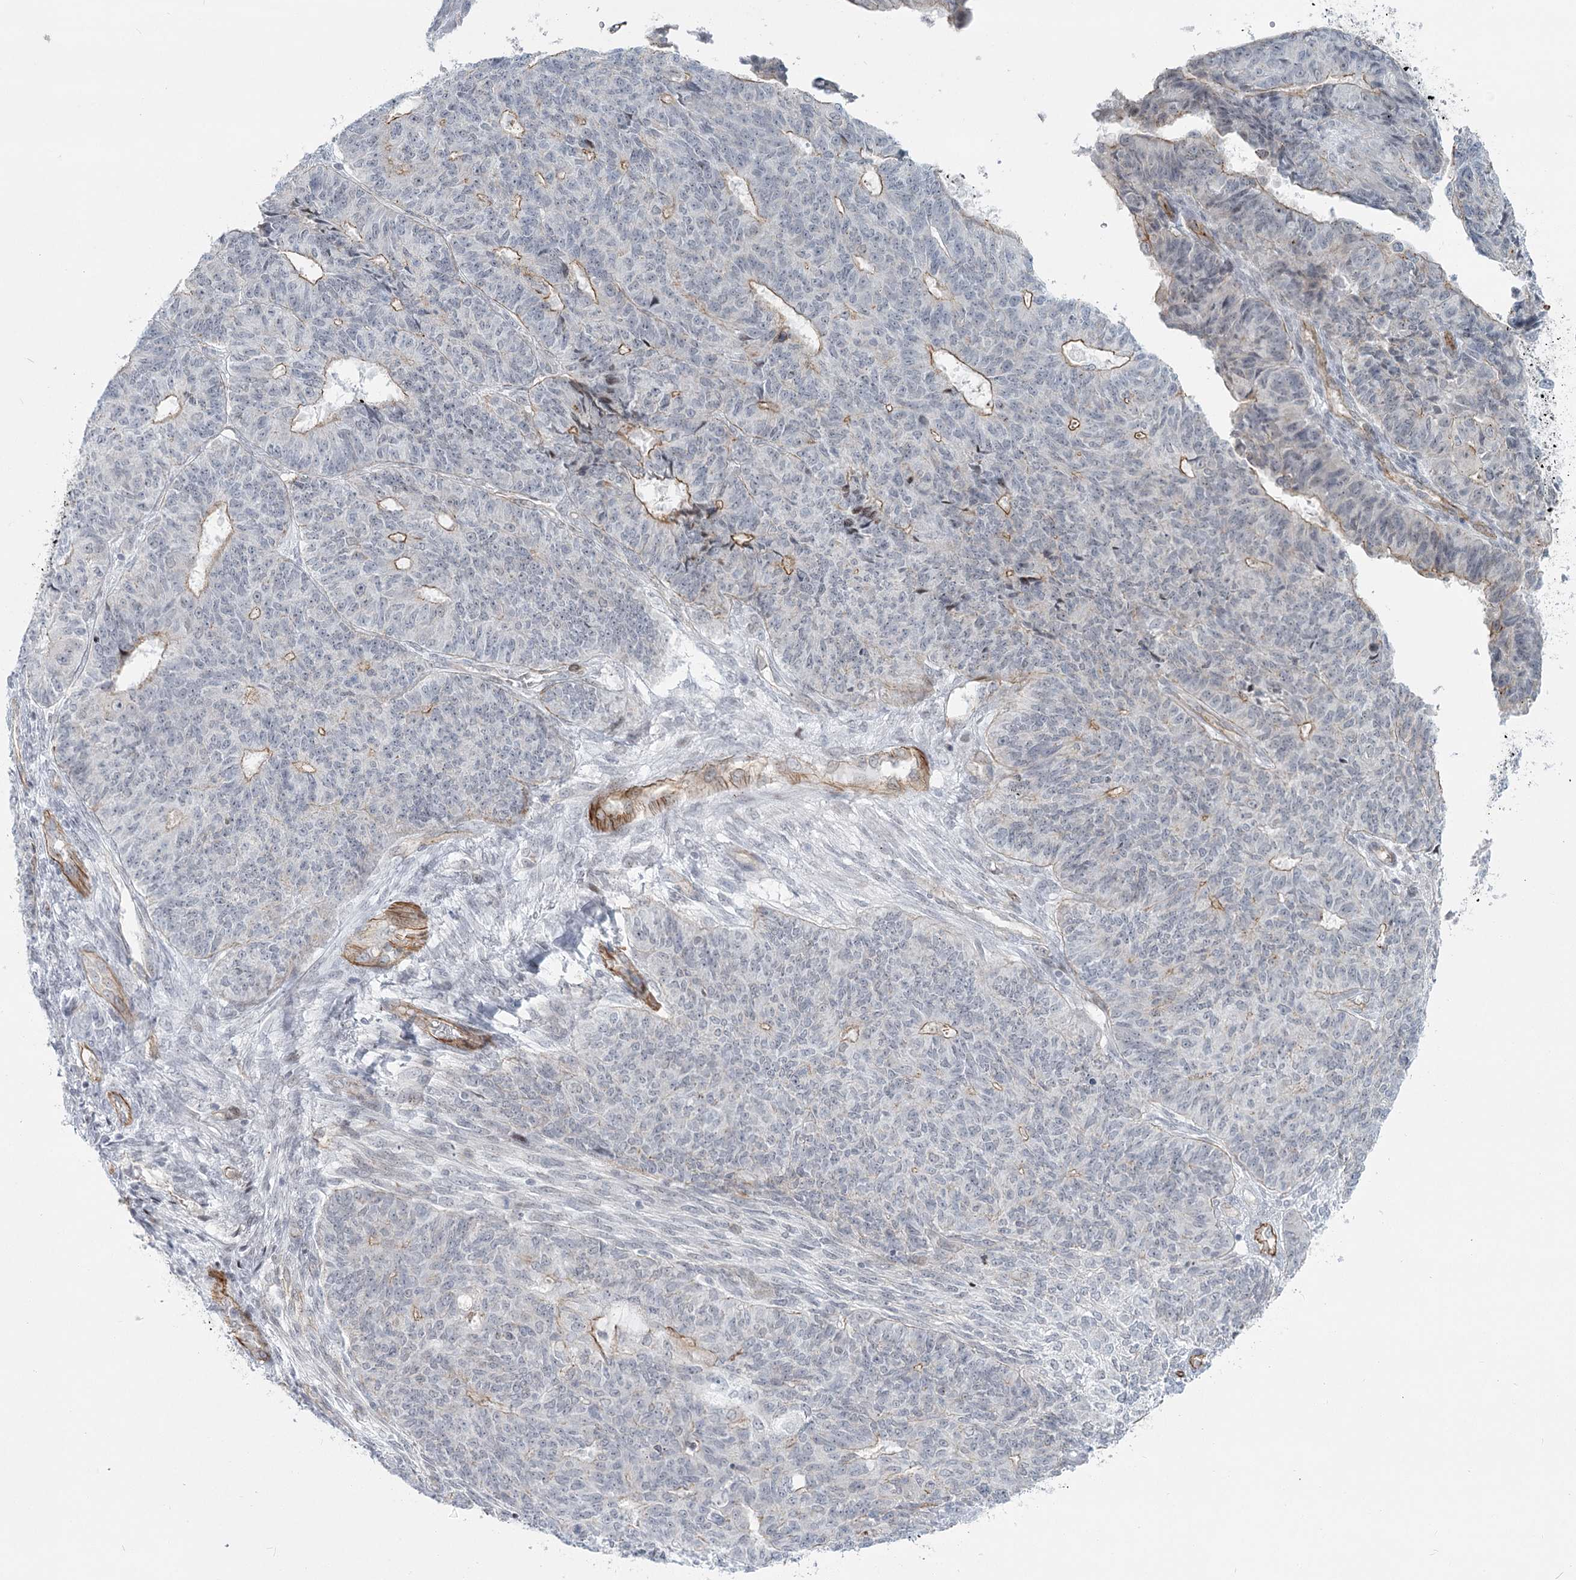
{"staining": {"intensity": "weak", "quantity": "<25%", "location": "cytoplasmic/membranous"}, "tissue": "endometrial cancer", "cell_type": "Tumor cells", "image_type": "cancer", "snomed": [{"axis": "morphology", "description": "Adenocarcinoma, NOS"}, {"axis": "topography", "description": "Endometrium"}], "caption": "Image shows no significant protein staining in tumor cells of endometrial adenocarcinoma.", "gene": "ABHD8", "patient": {"sex": "female", "age": 32}}